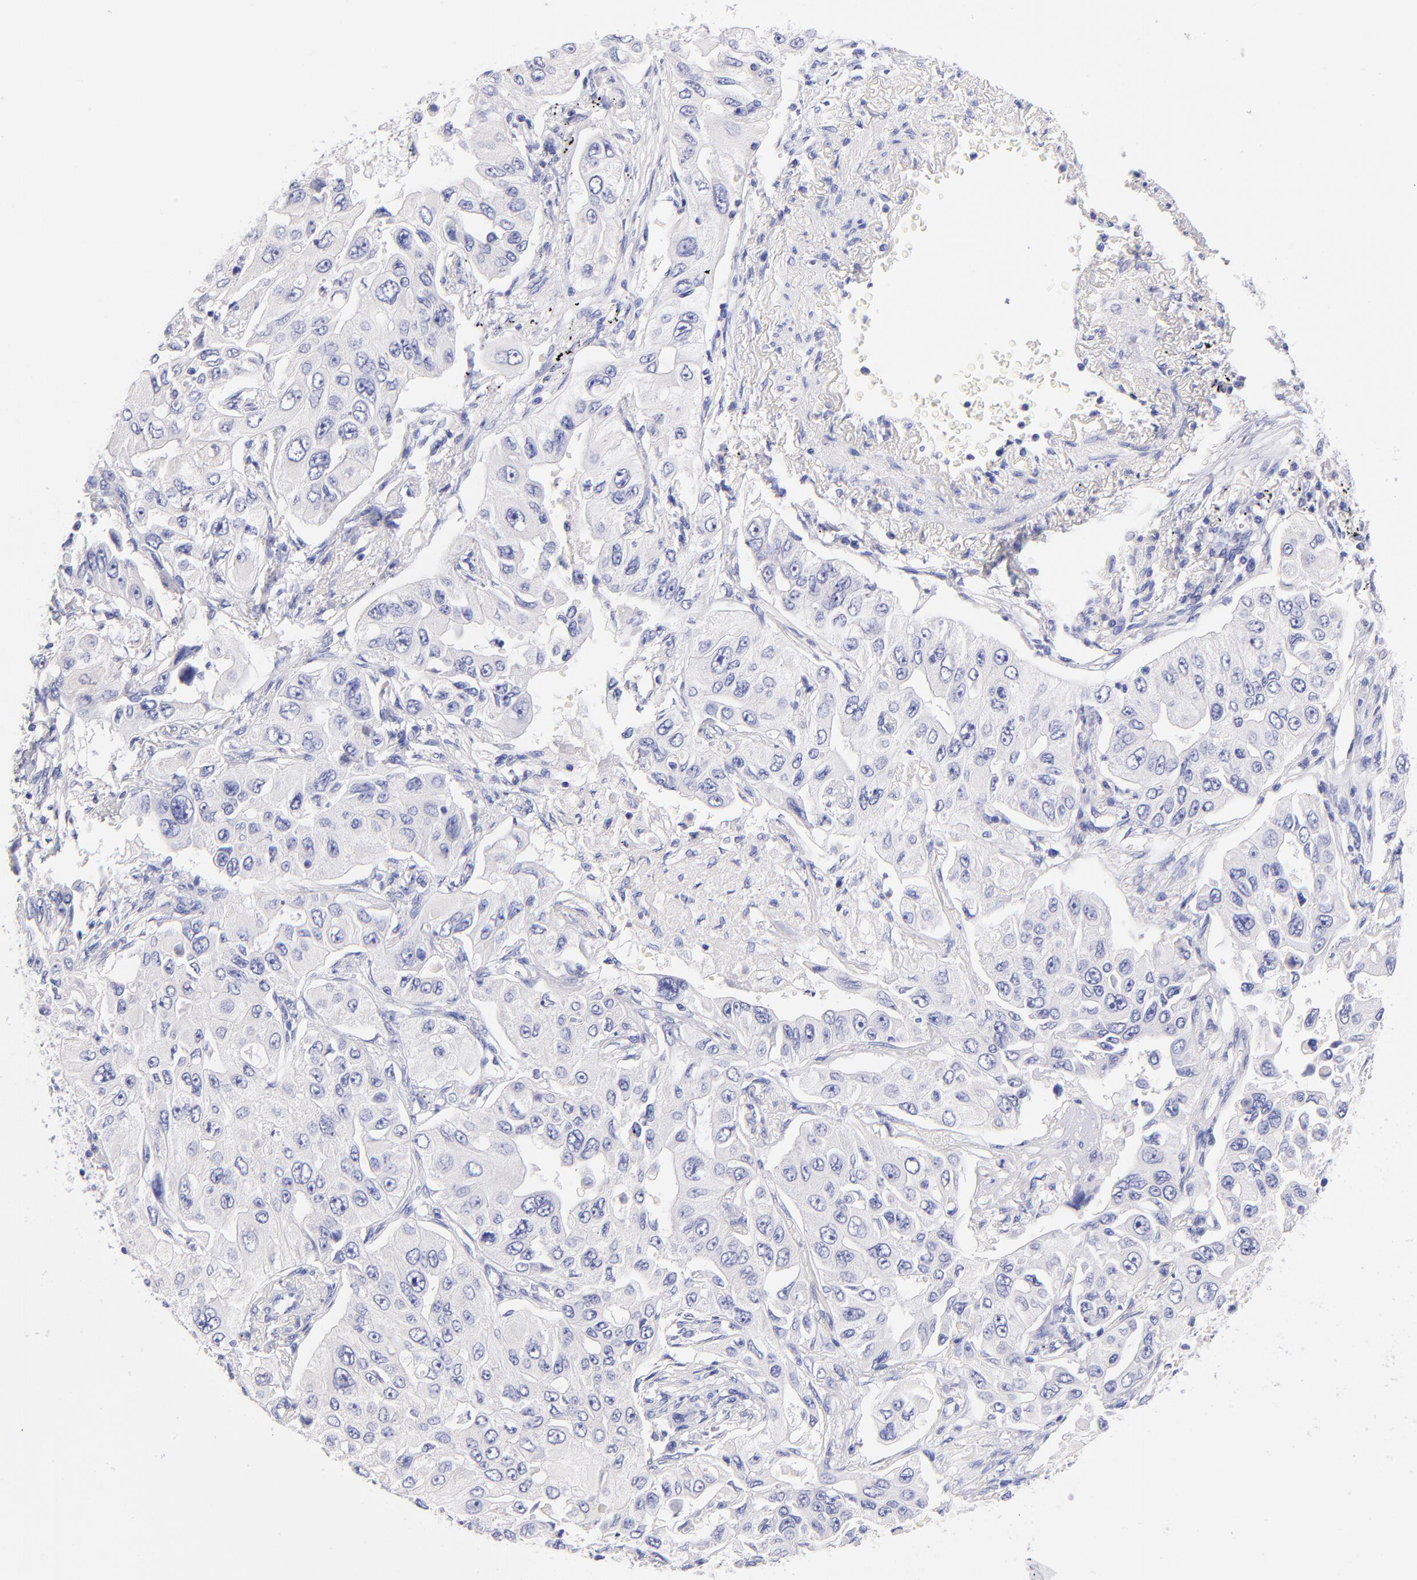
{"staining": {"intensity": "negative", "quantity": "none", "location": "none"}, "tissue": "lung cancer", "cell_type": "Tumor cells", "image_type": "cancer", "snomed": [{"axis": "morphology", "description": "Adenocarcinoma, NOS"}, {"axis": "topography", "description": "Lung"}], "caption": "A high-resolution micrograph shows immunohistochemistry (IHC) staining of lung cancer, which shows no significant positivity in tumor cells. Brightfield microscopy of IHC stained with DAB (3,3'-diaminobenzidine) (brown) and hematoxylin (blue), captured at high magnification.", "gene": "RAB3B", "patient": {"sex": "male", "age": 84}}